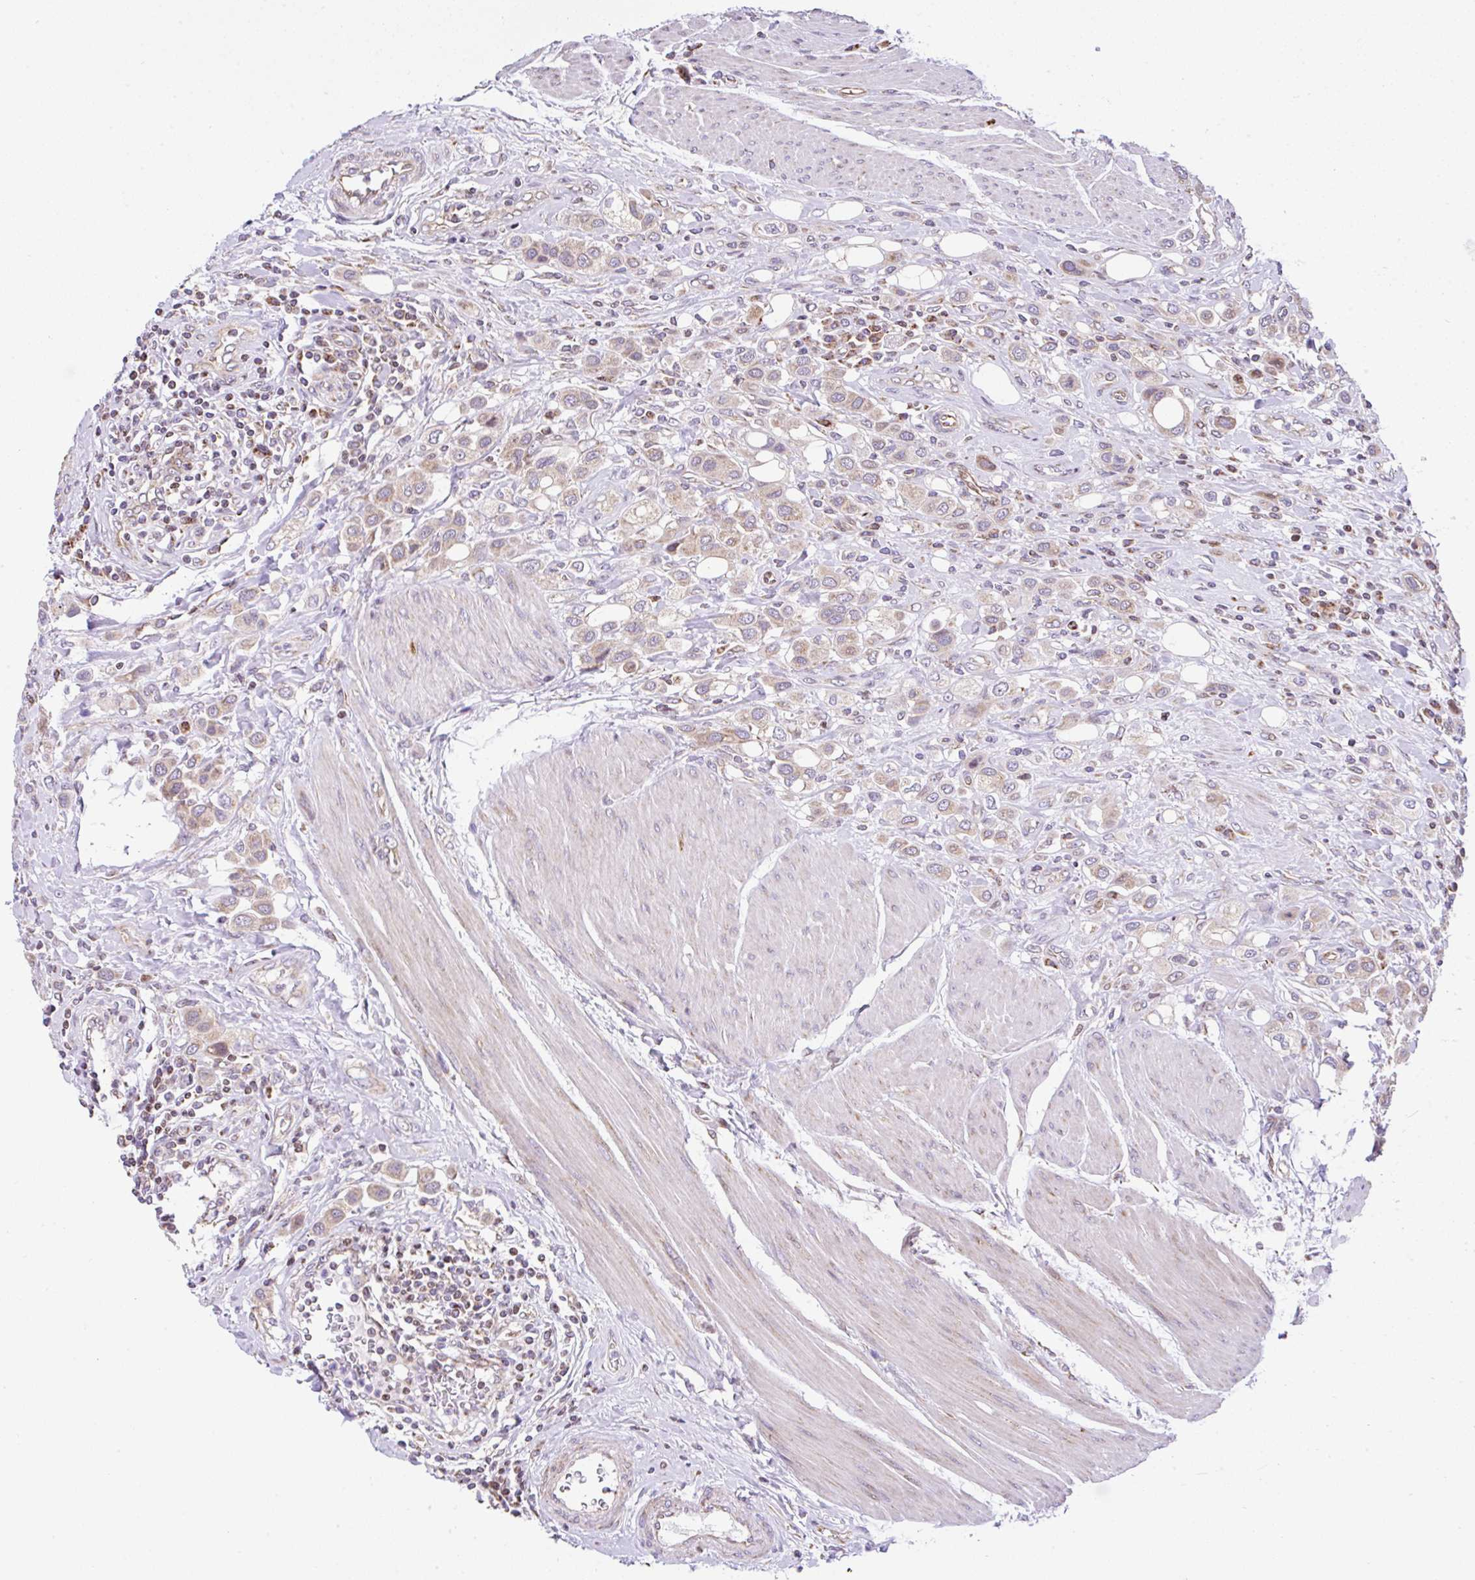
{"staining": {"intensity": "weak", "quantity": "25%-75%", "location": "cytoplasmic/membranous"}, "tissue": "urothelial cancer", "cell_type": "Tumor cells", "image_type": "cancer", "snomed": [{"axis": "morphology", "description": "Urothelial carcinoma, High grade"}, {"axis": "topography", "description": "Urinary bladder"}], "caption": "Immunohistochemical staining of human urothelial cancer exhibits weak cytoplasmic/membranous protein positivity in approximately 25%-75% of tumor cells.", "gene": "FIGNL1", "patient": {"sex": "male", "age": 50}}